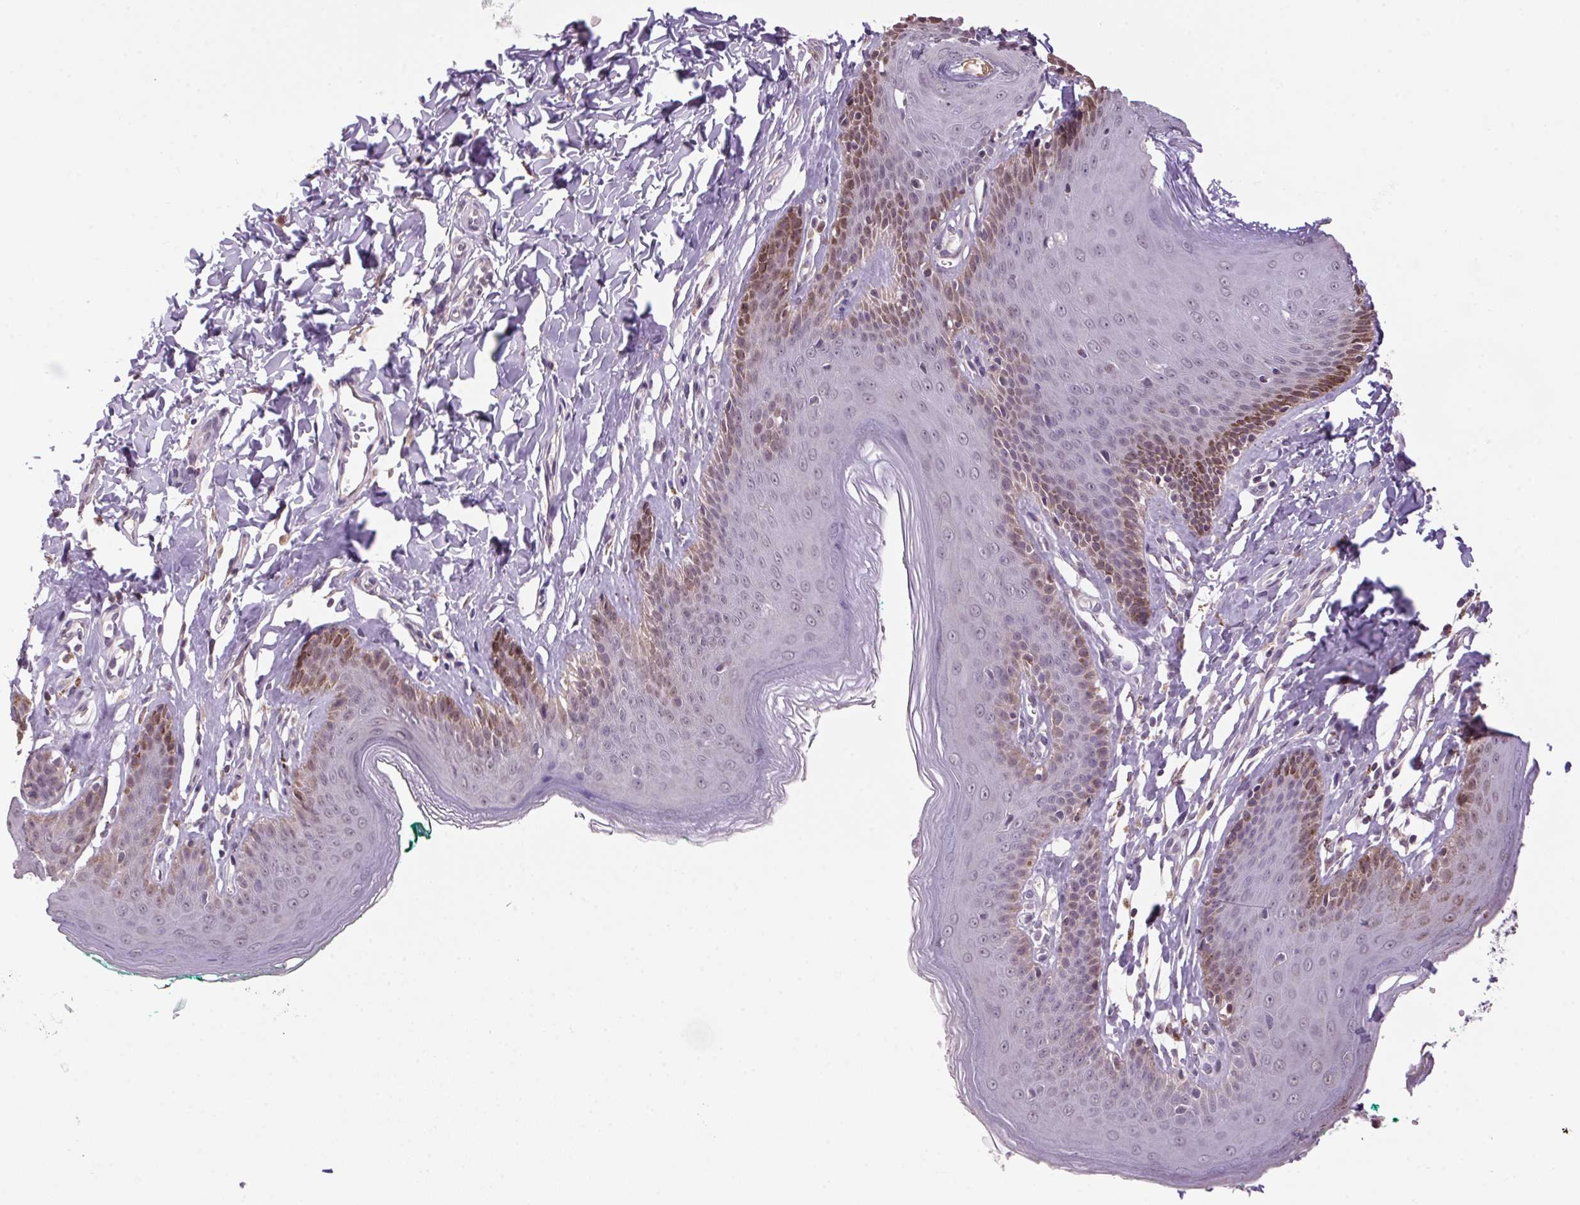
{"staining": {"intensity": "moderate", "quantity": "<25%", "location": "cytoplasmic/membranous,nuclear"}, "tissue": "skin", "cell_type": "Epidermal cells", "image_type": "normal", "snomed": [{"axis": "morphology", "description": "Normal tissue, NOS"}, {"axis": "topography", "description": "Vulva"}, {"axis": "topography", "description": "Peripheral nerve tissue"}], "caption": "A histopathology image of skin stained for a protein exhibits moderate cytoplasmic/membranous,nuclear brown staining in epidermal cells. (DAB IHC, brown staining for protein, blue staining for nuclei).", "gene": "VWA3B", "patient": {"sex": "female", "age": 66}}